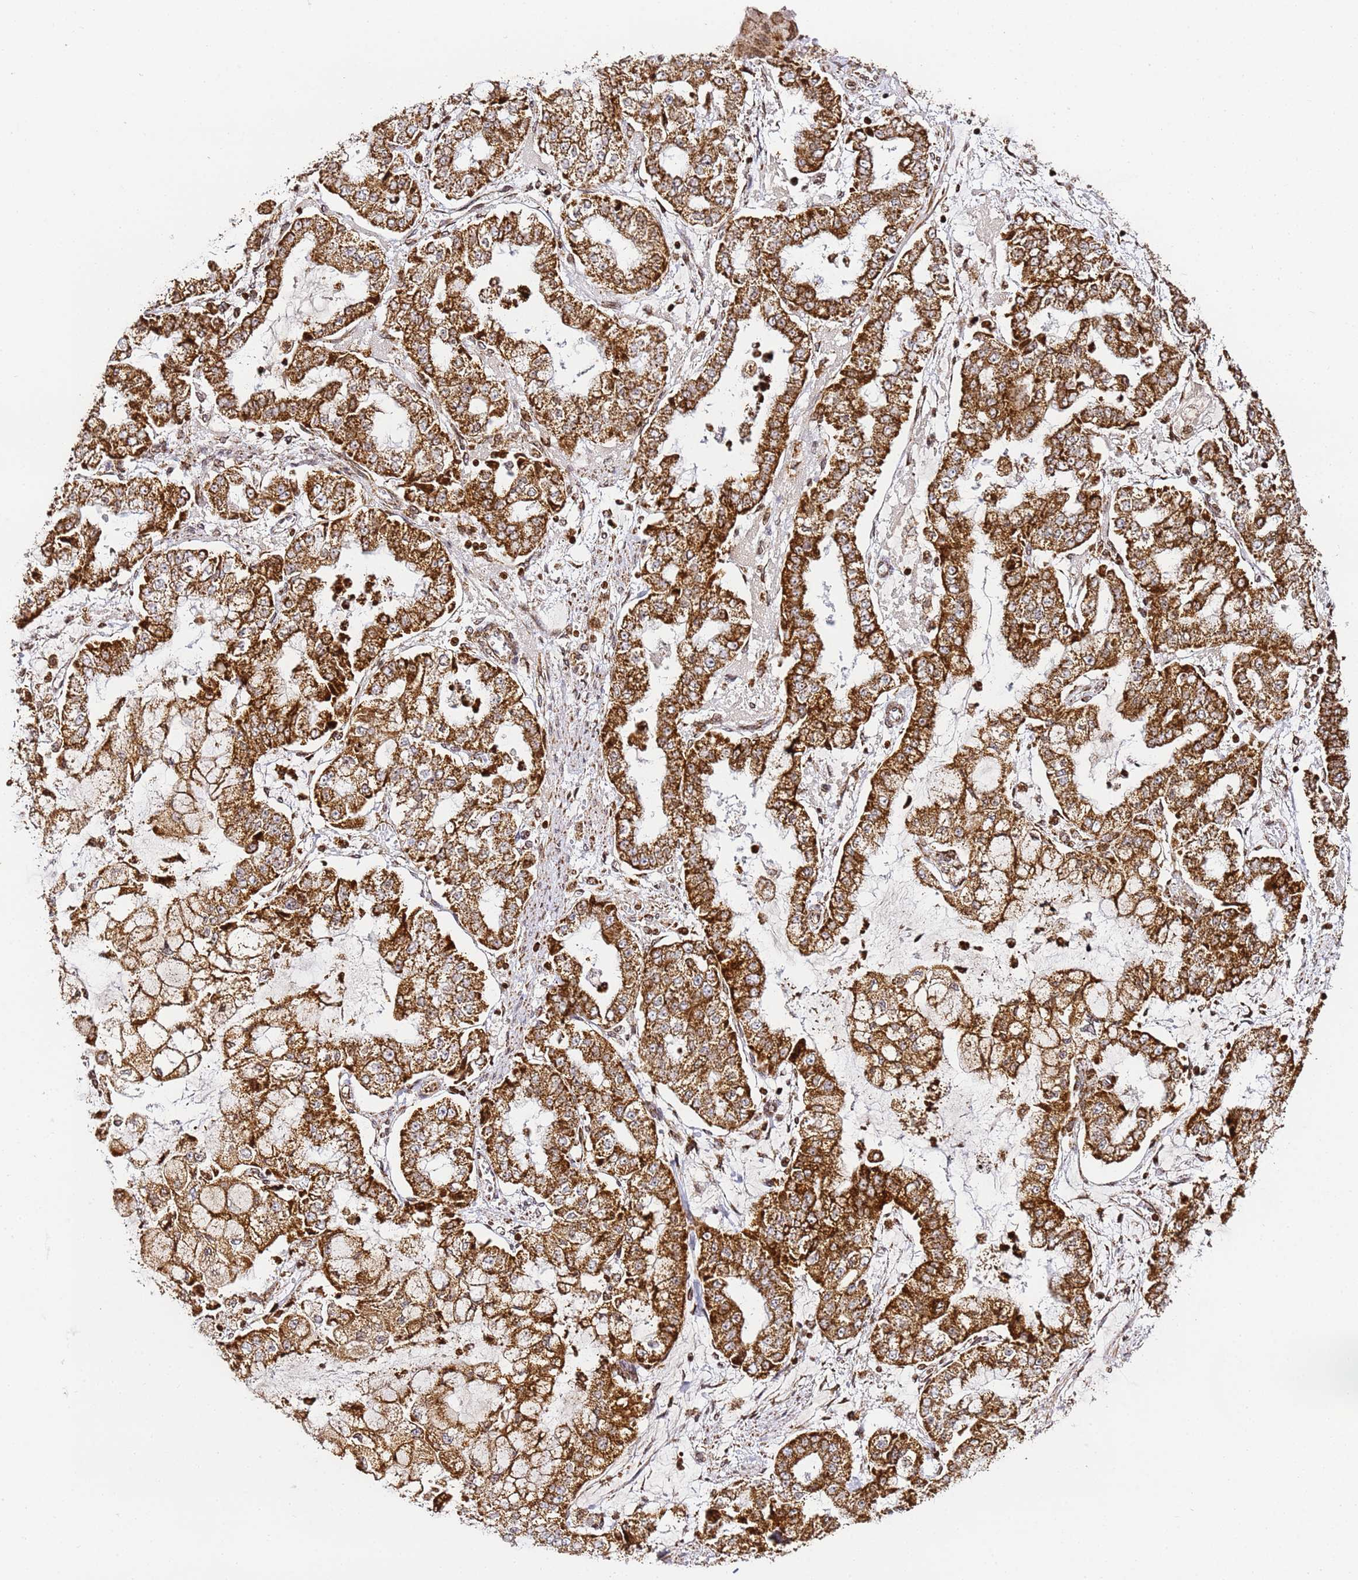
{"staining": {"intensity": "strong", "quantity": ">75%", "location": "cytoplasmic/membranous"}, "tissue": "stomach cancer", "cell_type": "Tumor cells", "image_type": "cancer", "snomed": [{"axis": "morphology", "description": "Adenocarcinoma, NOS"}, {"axis": "topography", "description": "Stomach"}], "caption": "Strong cytoplasmic/membranous expression is seen in approximately >75% of tumor cells in stomach adenocarcinoma. (DAB IHC with brightfield microscopy, high magnification).", "gene": "HSPE1", "patient": {"sex": "male", "age": 76}}